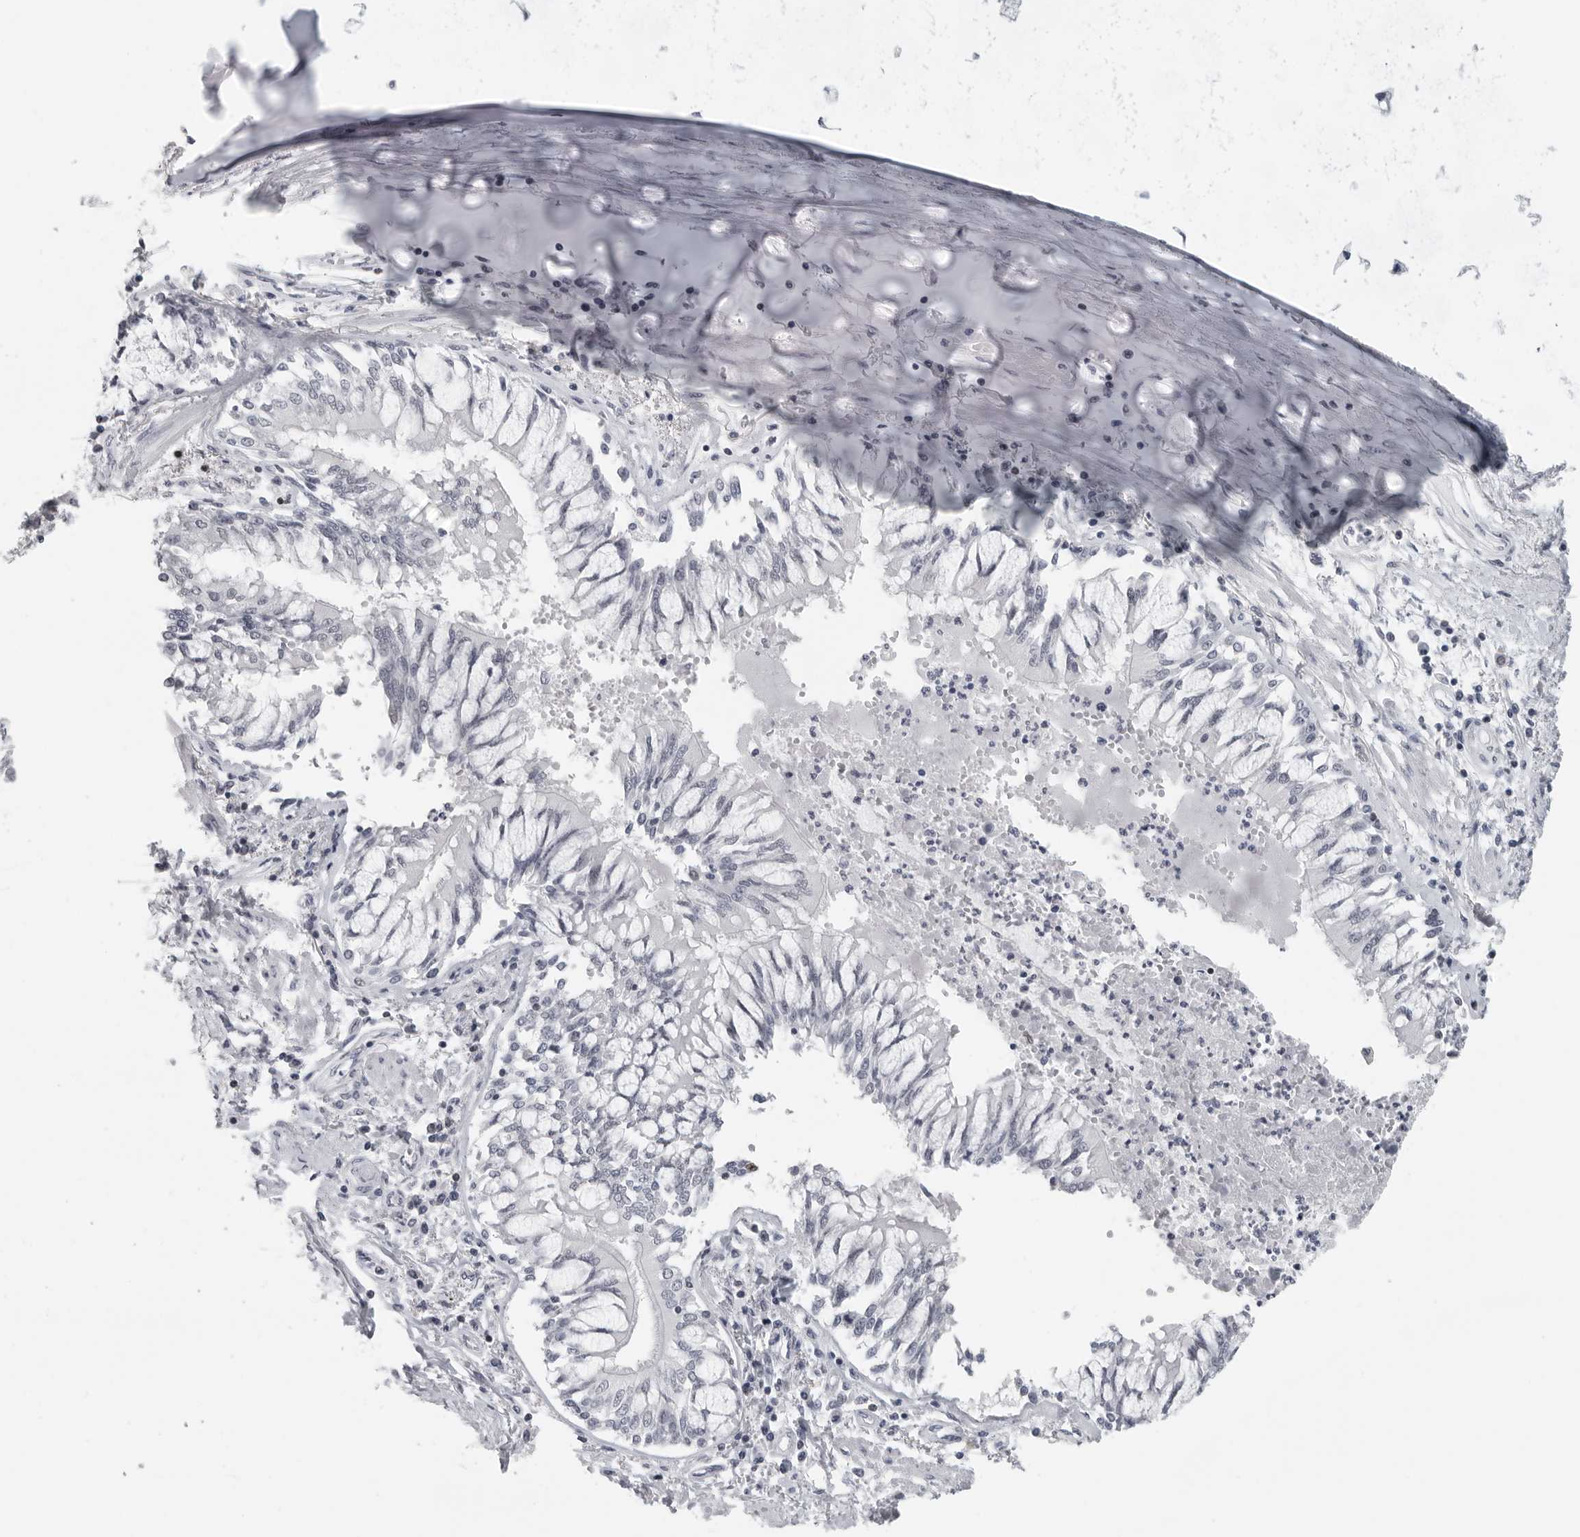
{"staining": {"intensity": "weak", "quantity": "<25%", "location": "nuclear"}, "tissue": "bronchus", "cell_type": "Respiratory epithelial cells", "image_type": "normal", "snomed": [{"axis": "morphology", "description": "Normal tissue, NOS"}, {"axis": "topography", "description": "Cartilage tissue"}, {"axis": "topography", "description": "Bronchus"}, {"axis": "topography", "description": "Lung"}], "caption": "Bronchus stained for a protein using IHC exhibits no expression respiratory epithelial cells.", "gene": "SATB2", "patient": {"sex": "female", "age": 49}}